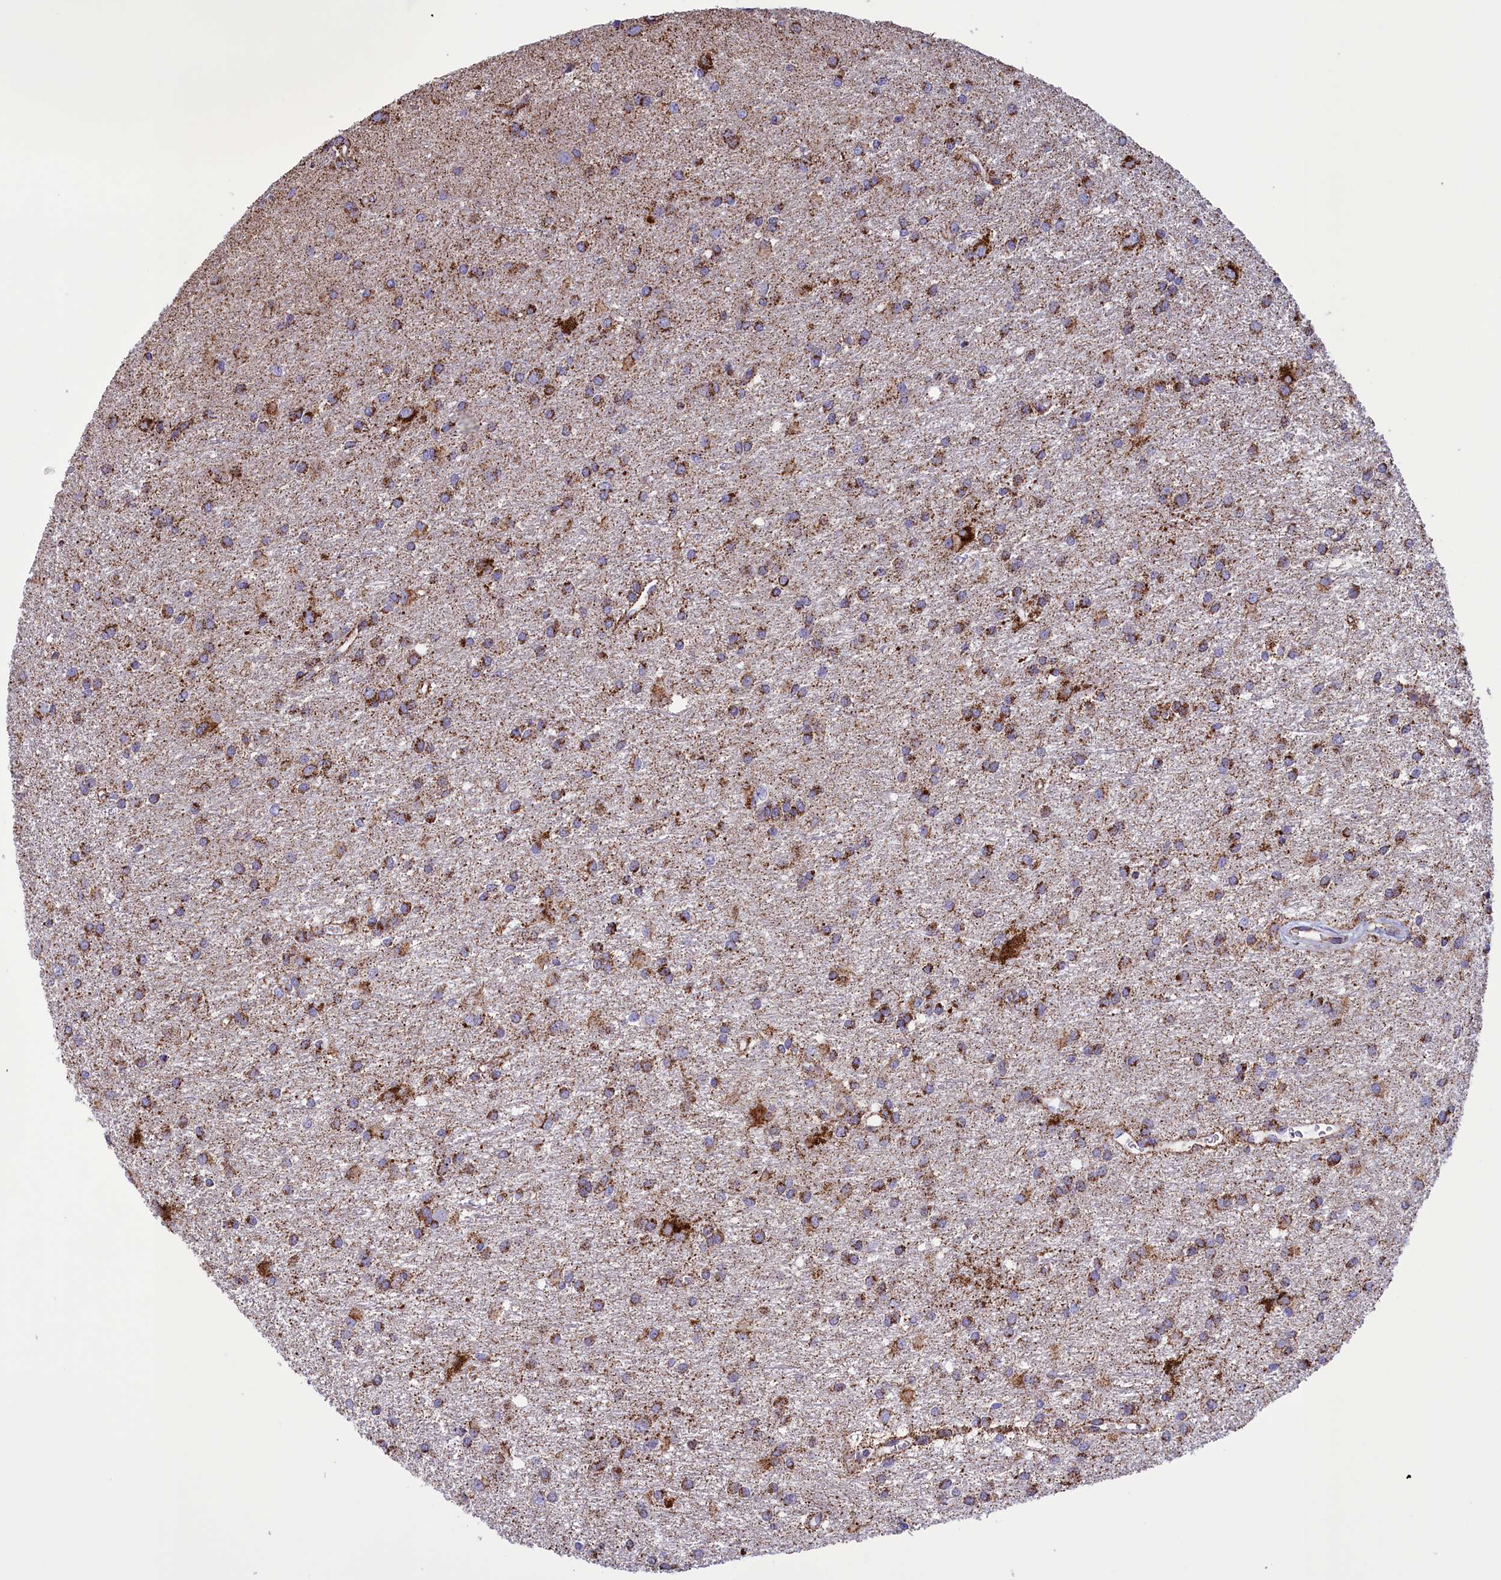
{"staining": {"intensity": "moderate", "quantity": ">75%", "location": "cytoplasmic/membranous"}, "tissue": "glioma", "cell_type": "Tumor cells", "image_type": "cancer", "snomed": [{"axis": "morphology", "description": "Glioma, malignant, High grade"}, {"axis": "topography", "description": "Brain"}], "caption": "The immunohistochemical stain highlights moderate cytoplasmic/membranous staining in tumor cells of high-grade glioma (malignant) tissue.", "gene": "ISOC2", "patient": {"sex": "female", "age": 50}}